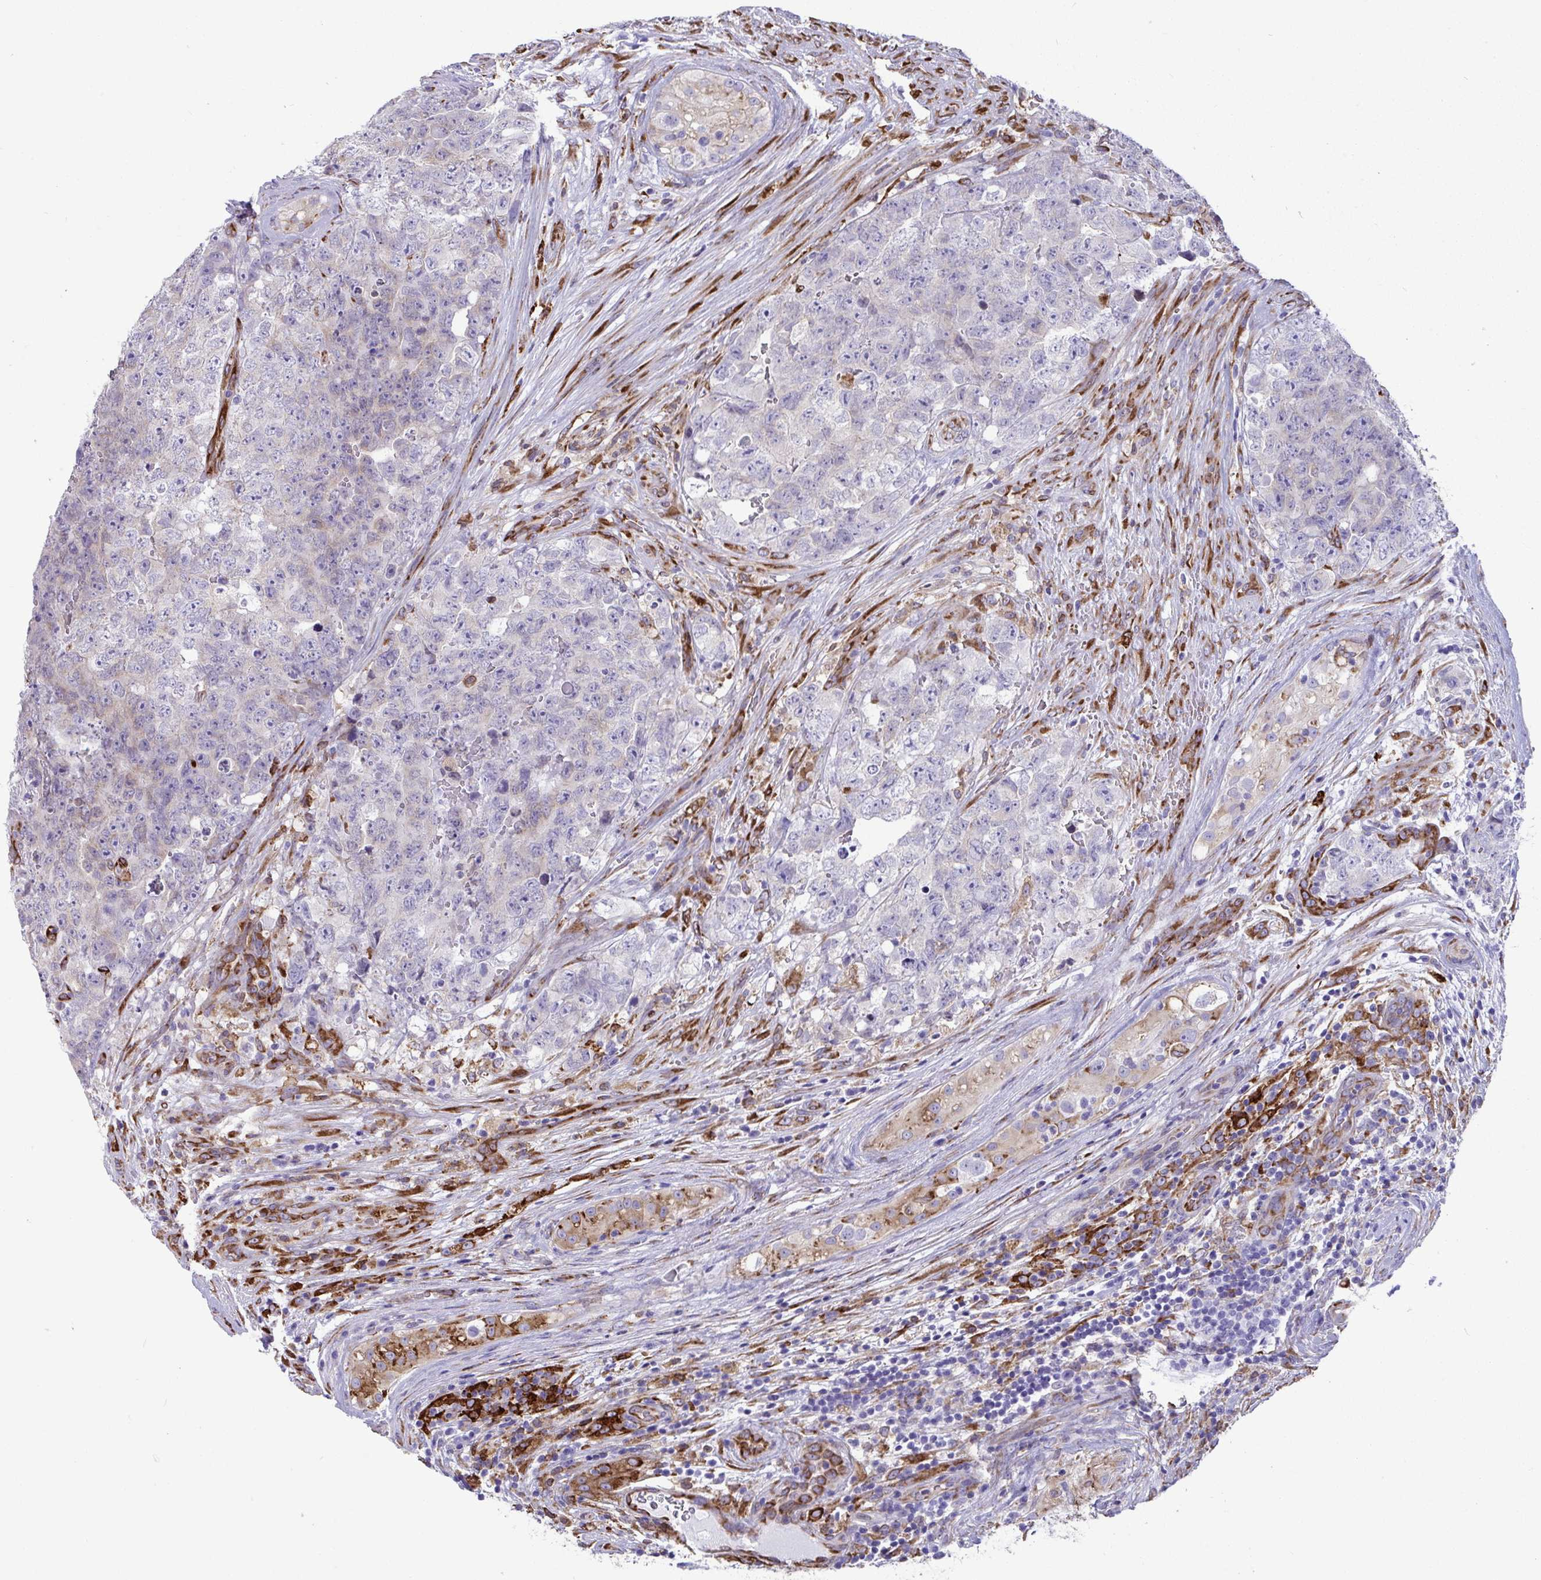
{"staining": {"intensity": "negative", "quantity": "none", "location": "none"}, "tissue": "testis cancer", "cell_type": "Tumor cells", "image_type": "cancer", "snomed": [{"axis": "morphology", "description": "Seminoma, NOS"}, {"axis": "morphology", "description": "Teratoma, malignant, NOS"}, {"axis": "topography", "description": "Testis"}], "caption": "Tumor cells show no significant protein positivity in testis cancer (malignant teratoma).", "gene": "ASPH", "patient": {"sex": "male", "age": 34}}